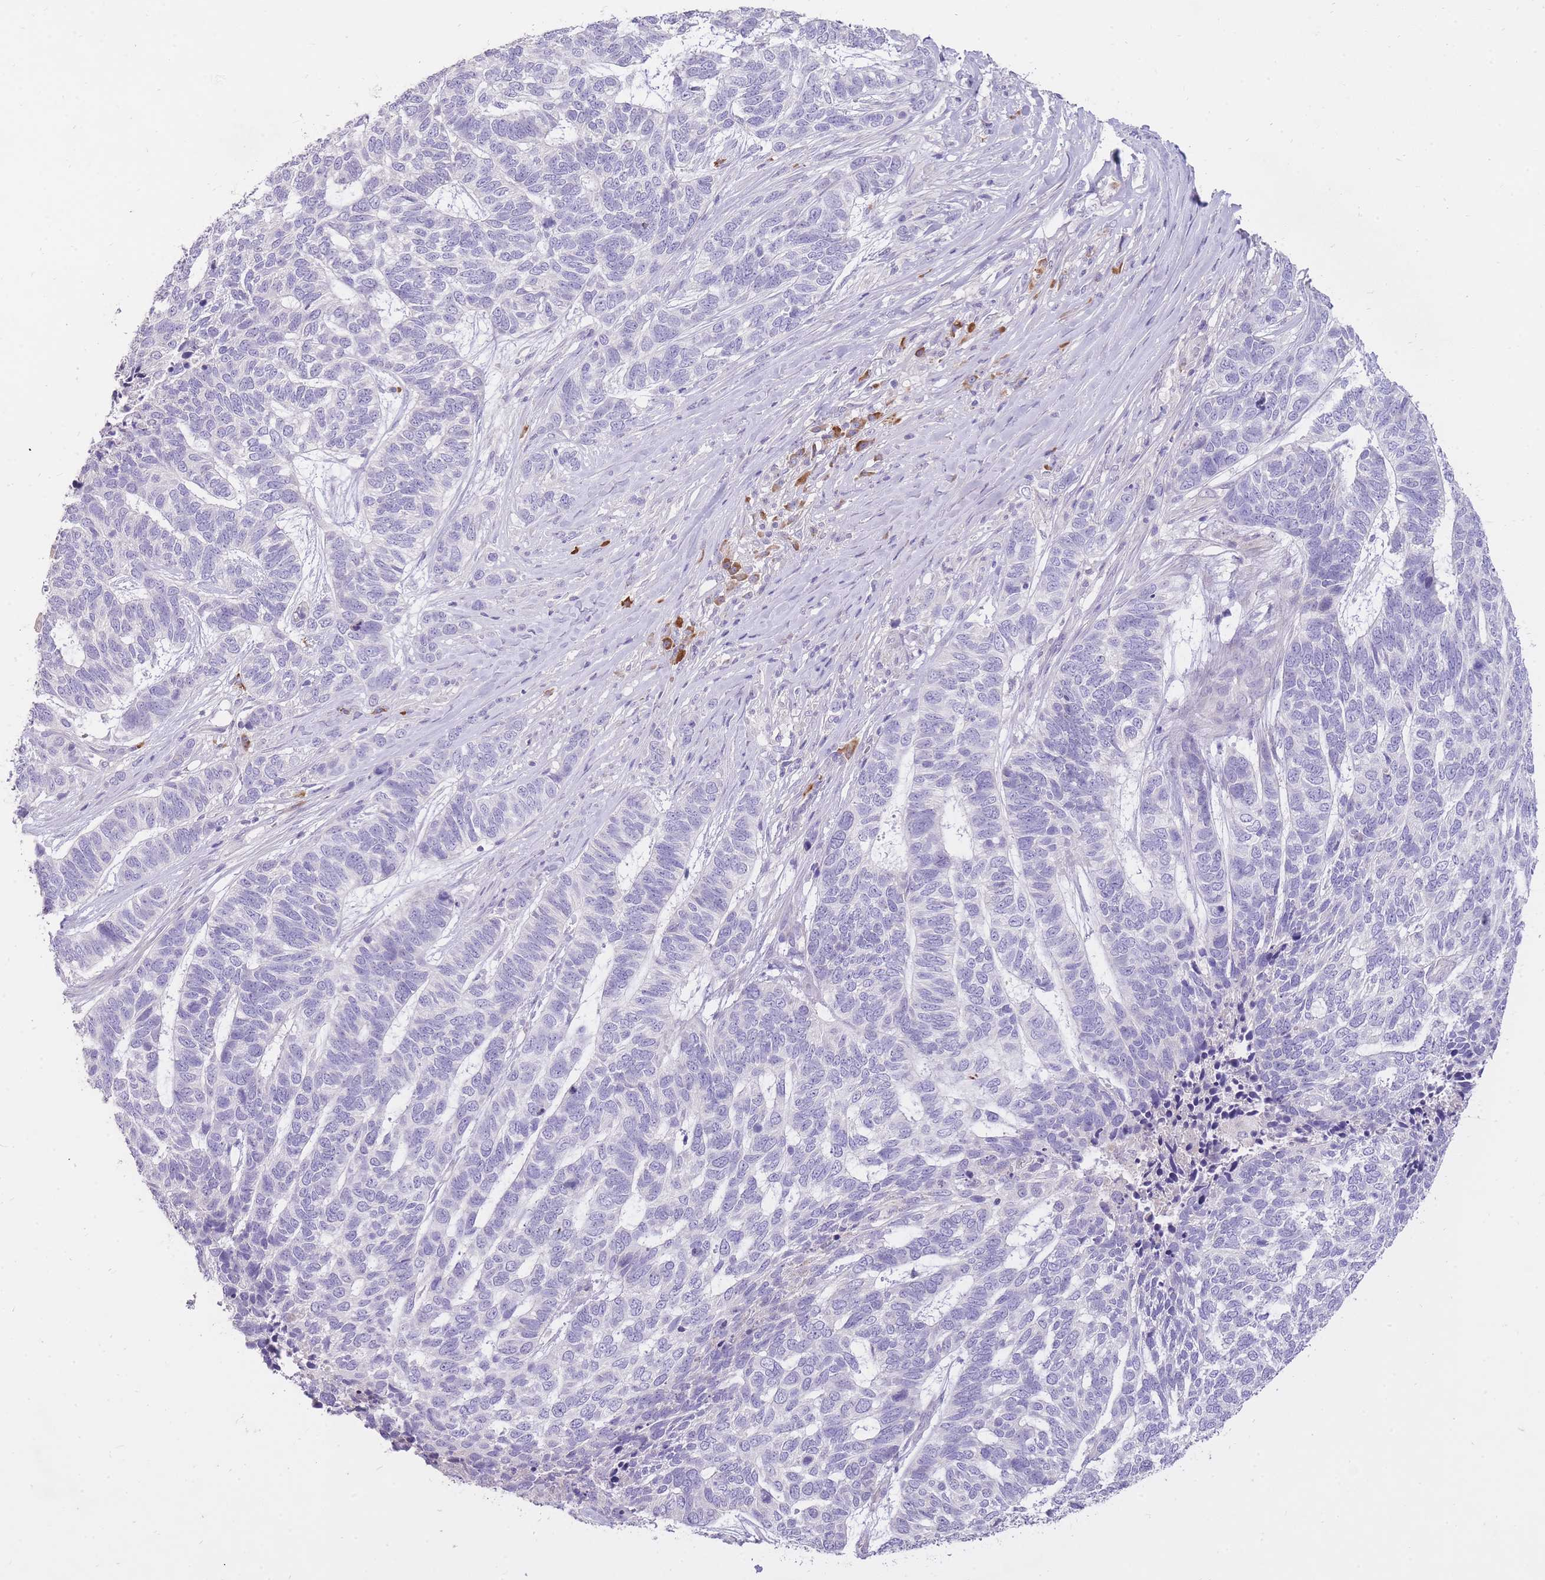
{"staining": {"intensity": "negative", "quantity": "none", "location": "none"}, "tissue": "skin cancer", "cell_type": "Tumor cells", "image_type": "cancer", "snomed": [{"axis": "morphology", "description": "Basal cell carcinoma"}, {"axis": "topography", "description": "Skin"}], "caption": "Immunohistochemistry (IHC) photomicrograph of neoplastic tissue: skin basal cell carcinoma stained with DAB (3,3'-diaminobenzidine) reveals no significant protein expression in tumor cells.", "gene": "FRG2C", "patient": {"sex": "female", "age": 65}}